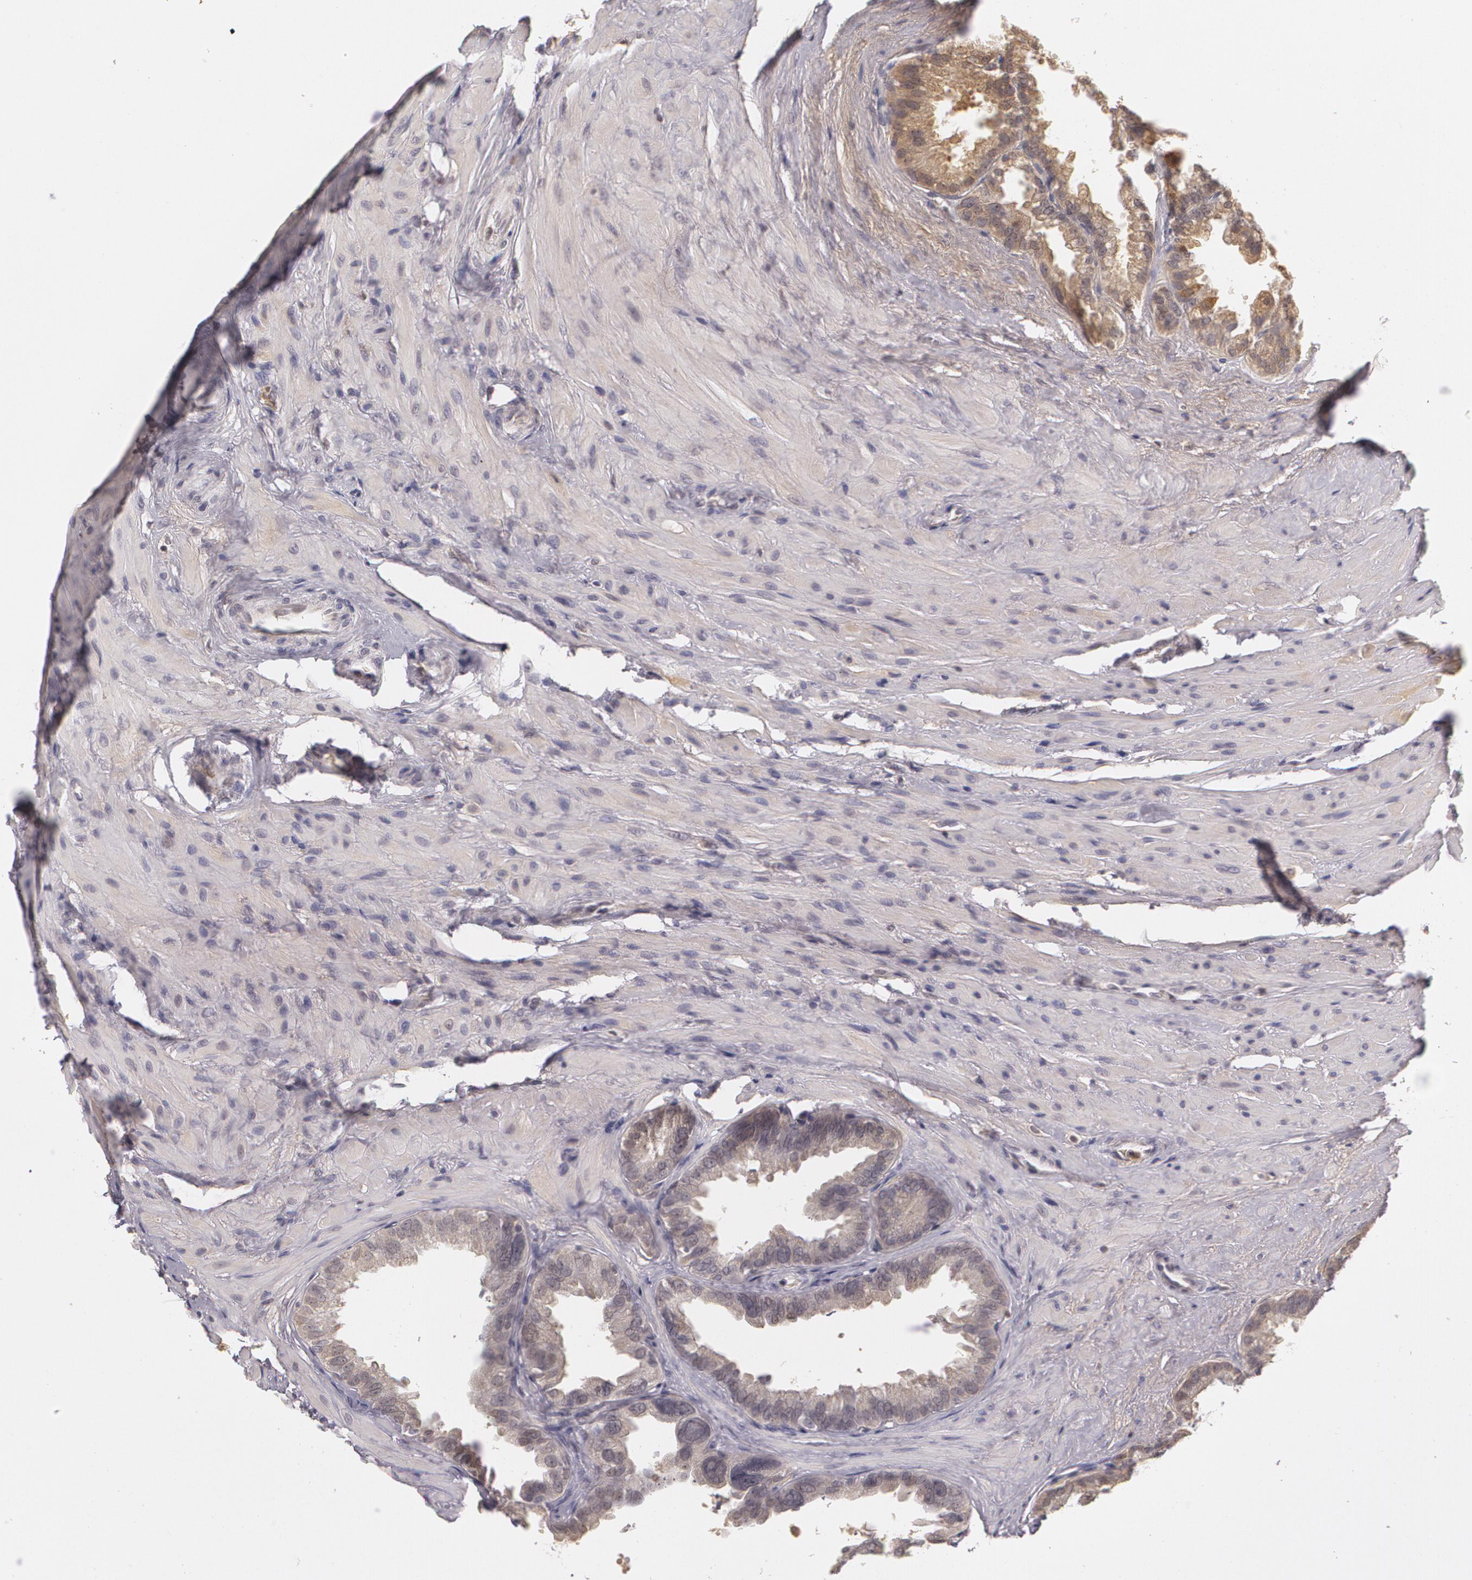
{"staining": {"intensity": "moderate", "quantity": ">75%", "location": "cytoplasmic/membranous"}, "tissue": "seminal vesicle", "cell_type": "Glandular cells", "image_type": "normal", "snomed": [{"axis": "morphology", "description": "Normal tissue, NOS"}, {"axis": "topography", "description": "Prostate"}, {"axis": "topography", "description": "Seminal veicle"}], "caption": "Seminal vesicle was stained to show a protein in brown. There is medium levels of moderate cytoplasmic/membranous staining in approximately >75% of glandular cells. (brown staining indicates protein expression, while blue staining denotes nuclei).", "gene": "LRG1", "patient": {"sex": "male", "age": 63}}